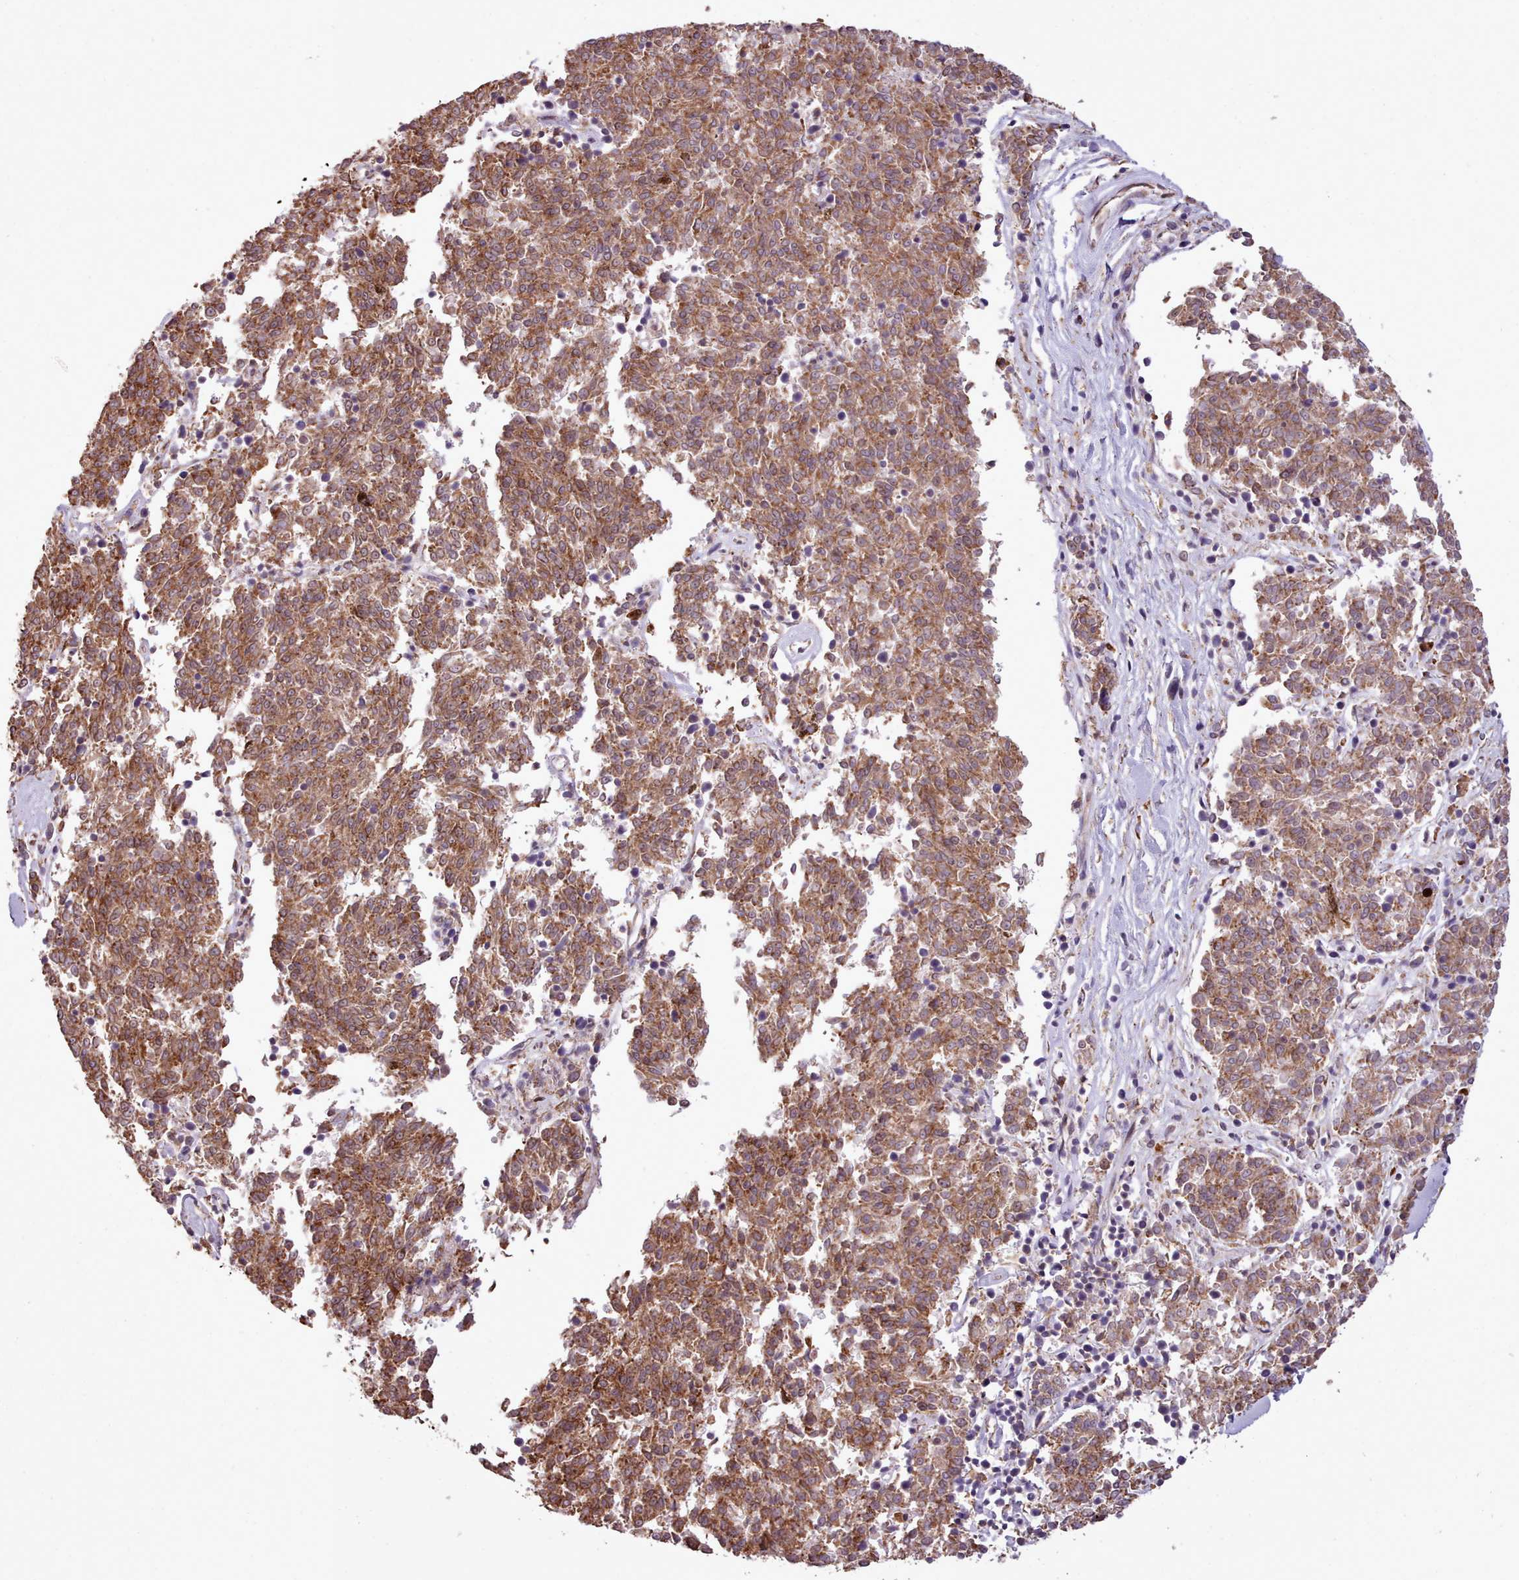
{"staining": {"intensity": "moderate", "quantity": ">75%", "location": "cytoplasmic/membranous"}, "tissue": "melanoma", "cell_type": "Tumor cells", "image_type": "cancer", "snomed": [{"axis": "morphology", "description": "Malignant melanoma, NOS"}, {"axis": "topography", "description": "Skin"}], "caption": "Protein positivity by immunohistochemistry (IHC) displays moderate cytoplasmic/membranous staining in approximately >75% of tumor cells in melanoma.", "gene": "CABP1", "patient": {"sex": "female", "age": 72}}